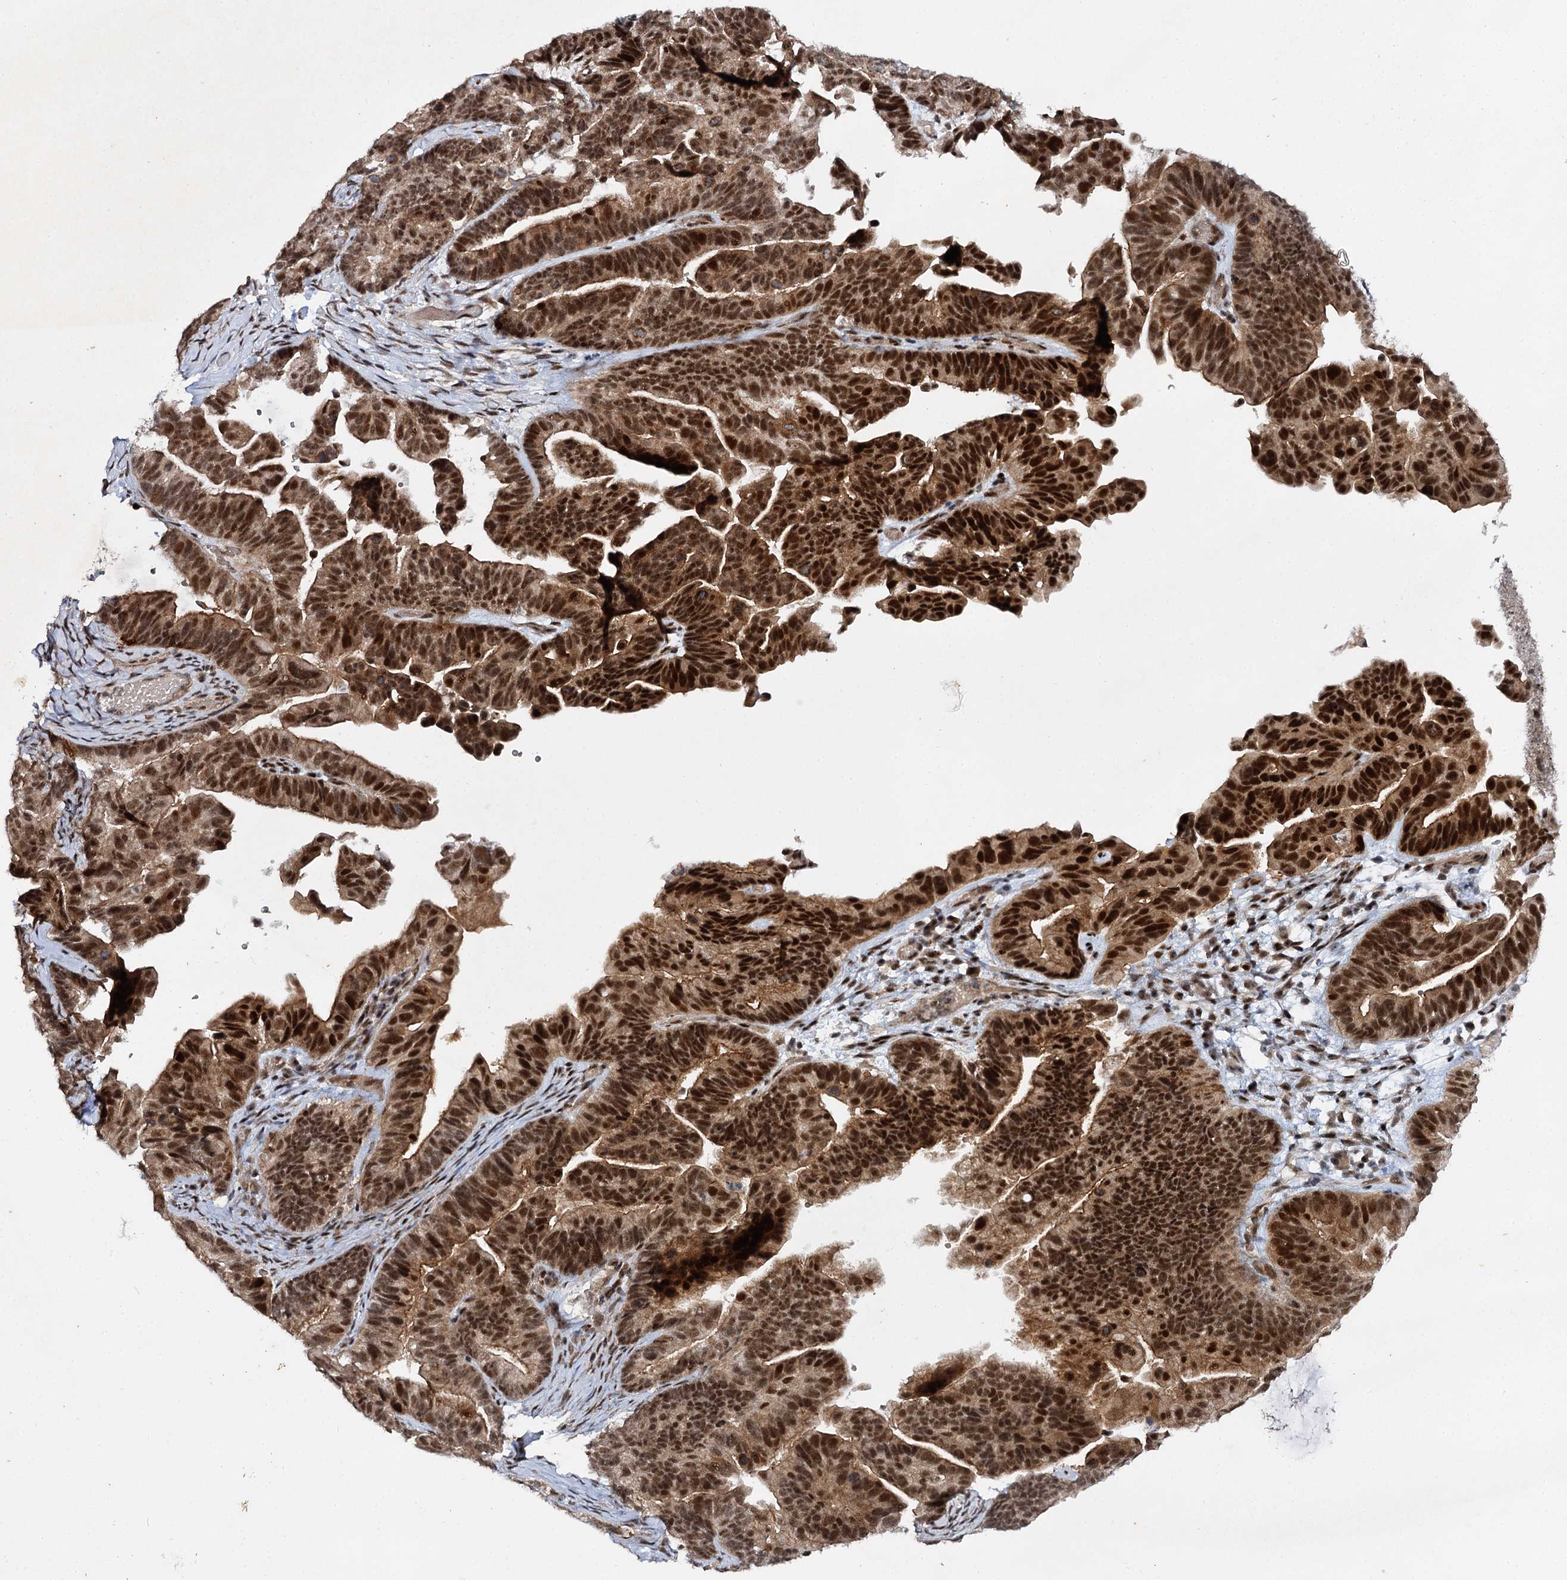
{"staining": {"intensity": "strong", "quantity": ">75%", "location": "nuclear"}, "tissue": "ovarian cancer", "cell_type": "Tumor cells", "image_type": "cancer", "snomed": [{"axis": "morphology", "description": "Cystadenocarcinoma, serous, NOS"}, {"axis": "topography", "description": "Ovary"}], "caption": "Immunohistochemical staining of human ovarian serous cystadenocarcinoma shows strong nuclear protein expression in approximately >75% of tumor cells. (brown staining indicates protein expression, while blue staining denotes nuclei).", "gene": "BUD13", "patient": {"sex": "female", "age": 56}}